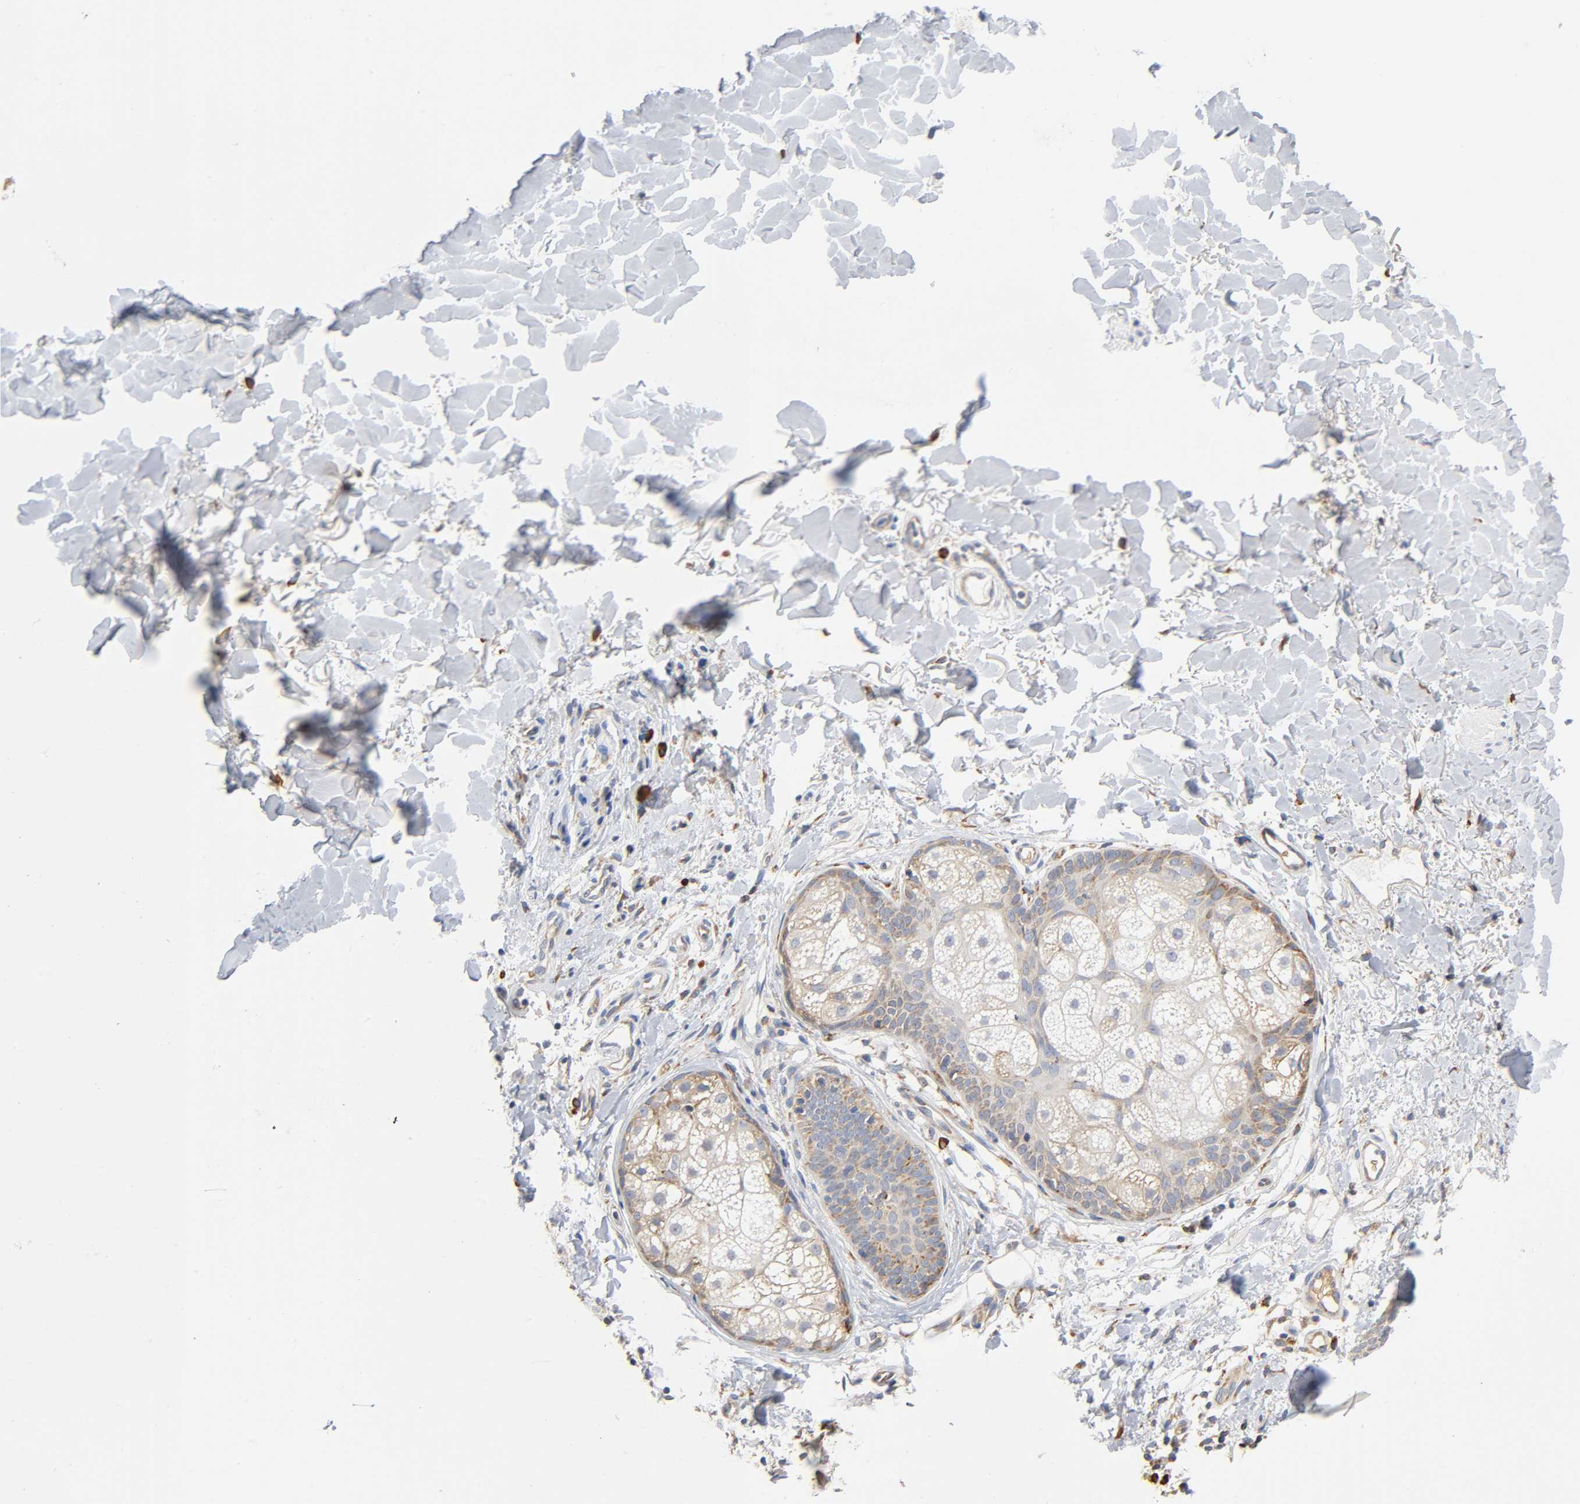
{"staining": {"intensity": "weak", "quantity": ">75%", "location": "cytoplasmic/membranous"}, "tissue": "skin cancer", "cell_type": "Tumor cells", "image_type": "cancer", "snomed": [{"axis": "morphology", "description": "Fibrosis, NOS"}, {"axis": "morphology", "description": "Basal cell carcinoma"}, {"axis": "topography", "description": "Skin"}], "caption": "High-magnification brightfield microscopy of skin cancer (basal cell carcinoma) stained with DAB (brown) and counterstained with hematoxylin (blue). tumor cells exhibit weak cytoplasmic/membranous positivity is present in about>75% of cells. Using DAB (3,3'-diaminobenzidine) (brown) and hematoxylin (blue) stains, captured at high magnification using brightfield microscopy.", "gene": "UCKL1", "patient": {"sex": "male", "age": 76}}